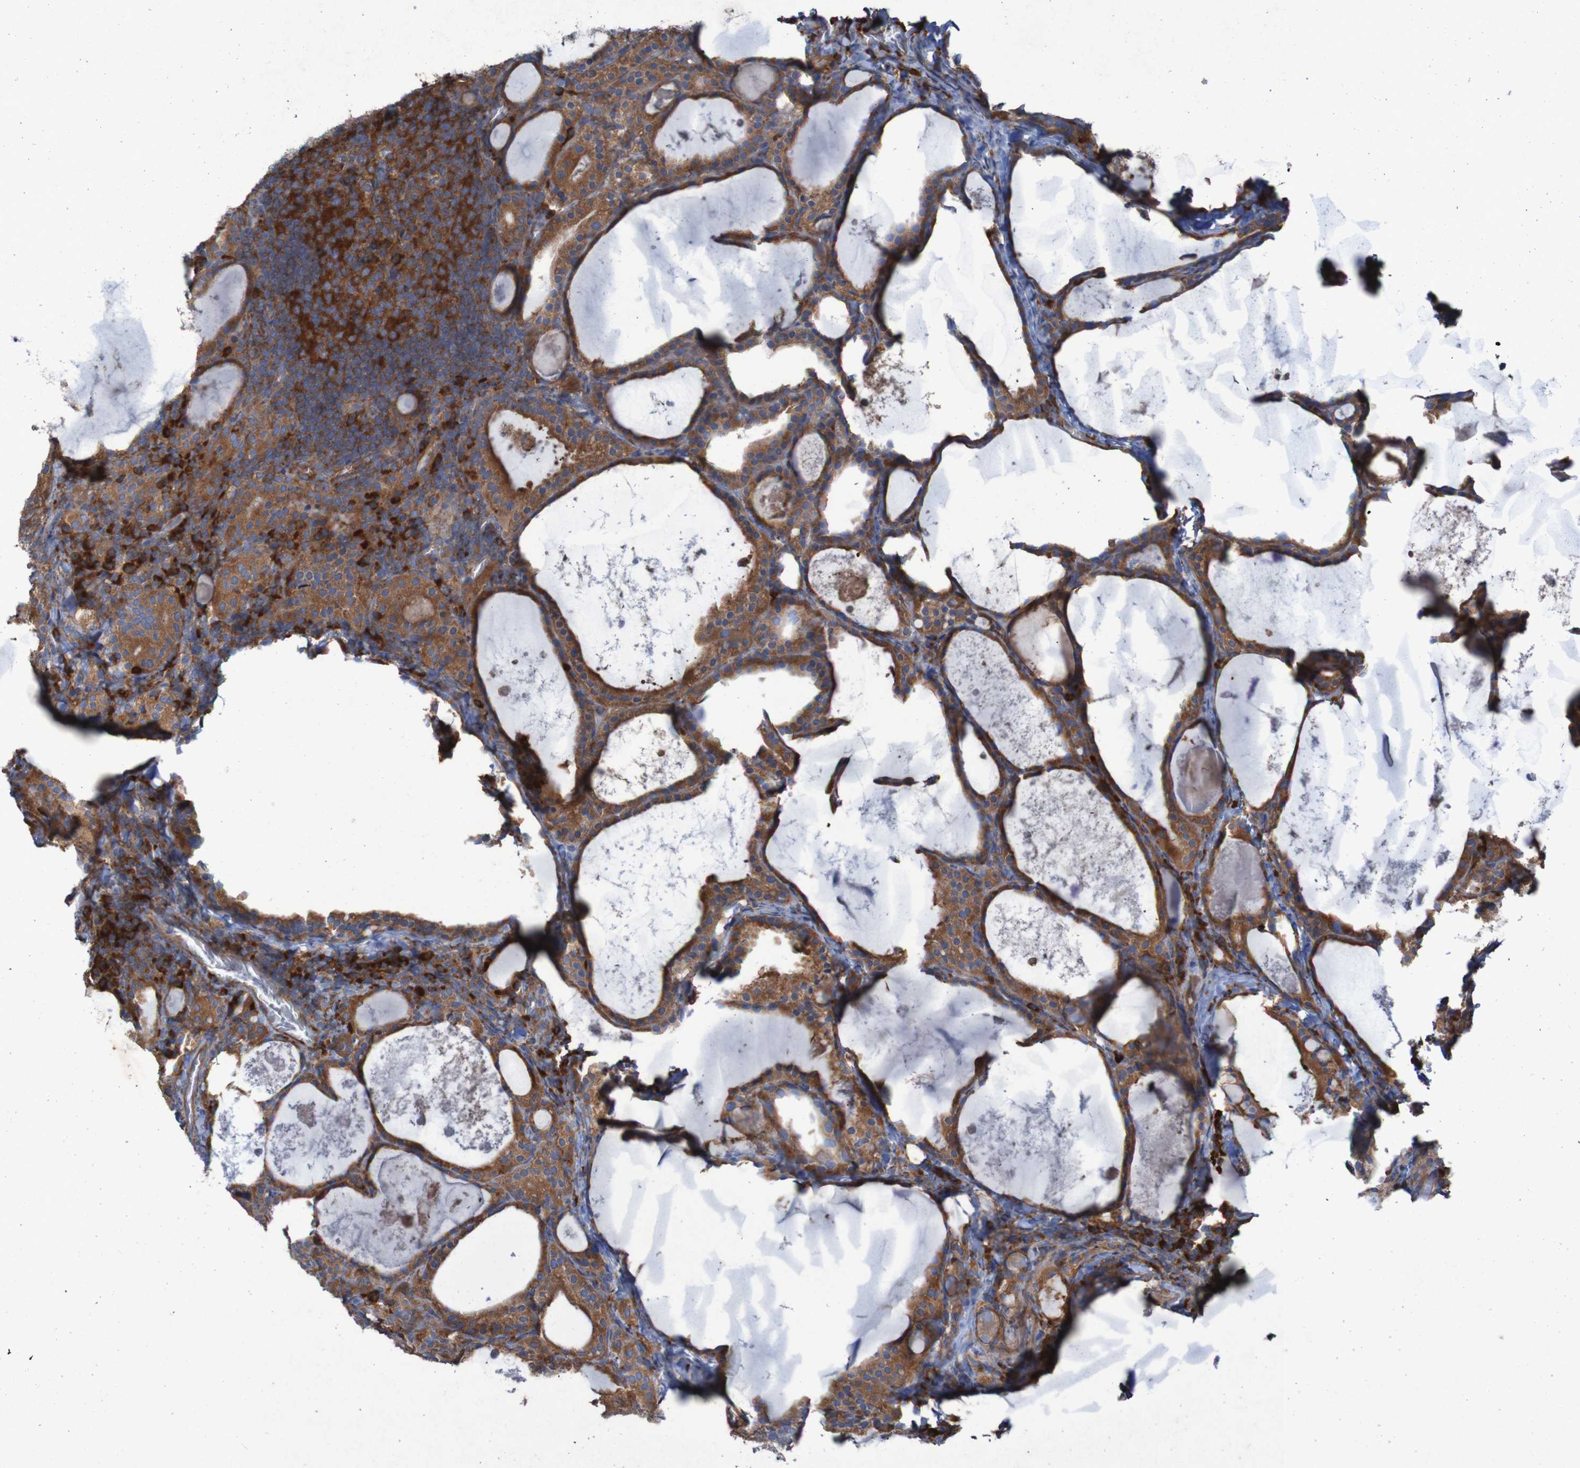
{"staining": {"intensity": "strong", "quantity": ">75%", "location": "cytoplasmic/membranous"}, "tissue": "thyroid cancer", "cell_type": "Tumor cells", "image_type": "cancer", "snomed": [{"axis": "morphology", "description": "Papillary adenocarcinoma, NOS"}, {"axis": "topography", "description": "Thyroid gland"}], "caption": "Immunohistochemistry (IHC) histopathology image of neoplastic tissue: human papillary adenocarcinoma (thyroid) stained using immunohistochemistry (IHC) shows high levels of strong protein expression localized specifically in the cytoplasmic/membranous of tumor cells, appearing as a cytoplasmic/membranous brown color.", "gene": "RPL10", "patient": {"sex": "female", "age": 42}}